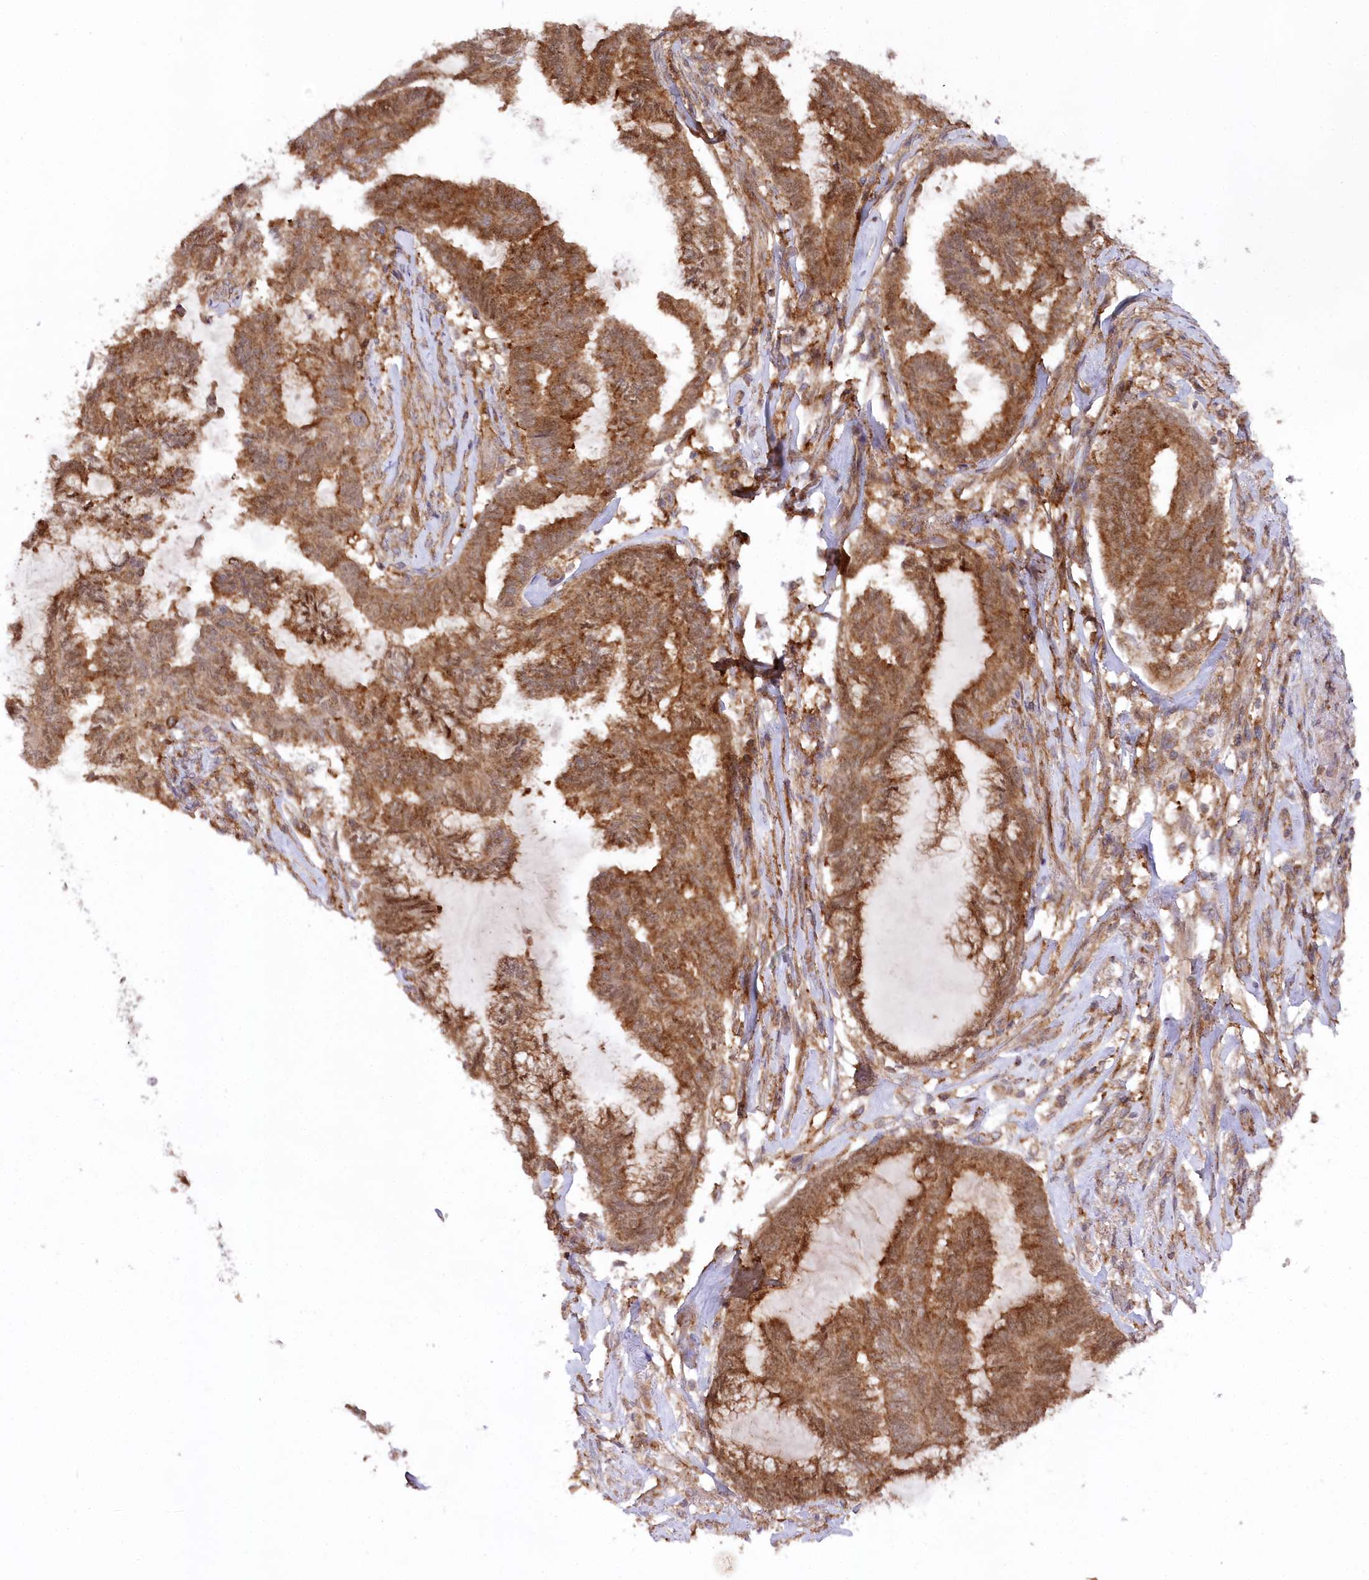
{"staining": {"intensity": "moderate", "quantity": ">75%", "location": "cytoplasmic/membranous"}, "tissue": "endometrial cancer", "cell_type": "Tumor cells", "image_type": "cancer", "snomed": [{"axis": "morphology", "description": "Adenocarcinoma, NOS"}, {"axis": "topography", "description": "Endometrium"}], "caption": "Immunohistochemical staining of adenocarcinoma (endometrial) displays medium levels of moderate cytoplasmic/membranous positivity in about >75% of tumor cells.", "gene": "CCDC91", "patient": {"sex": "female", "age": 86}}